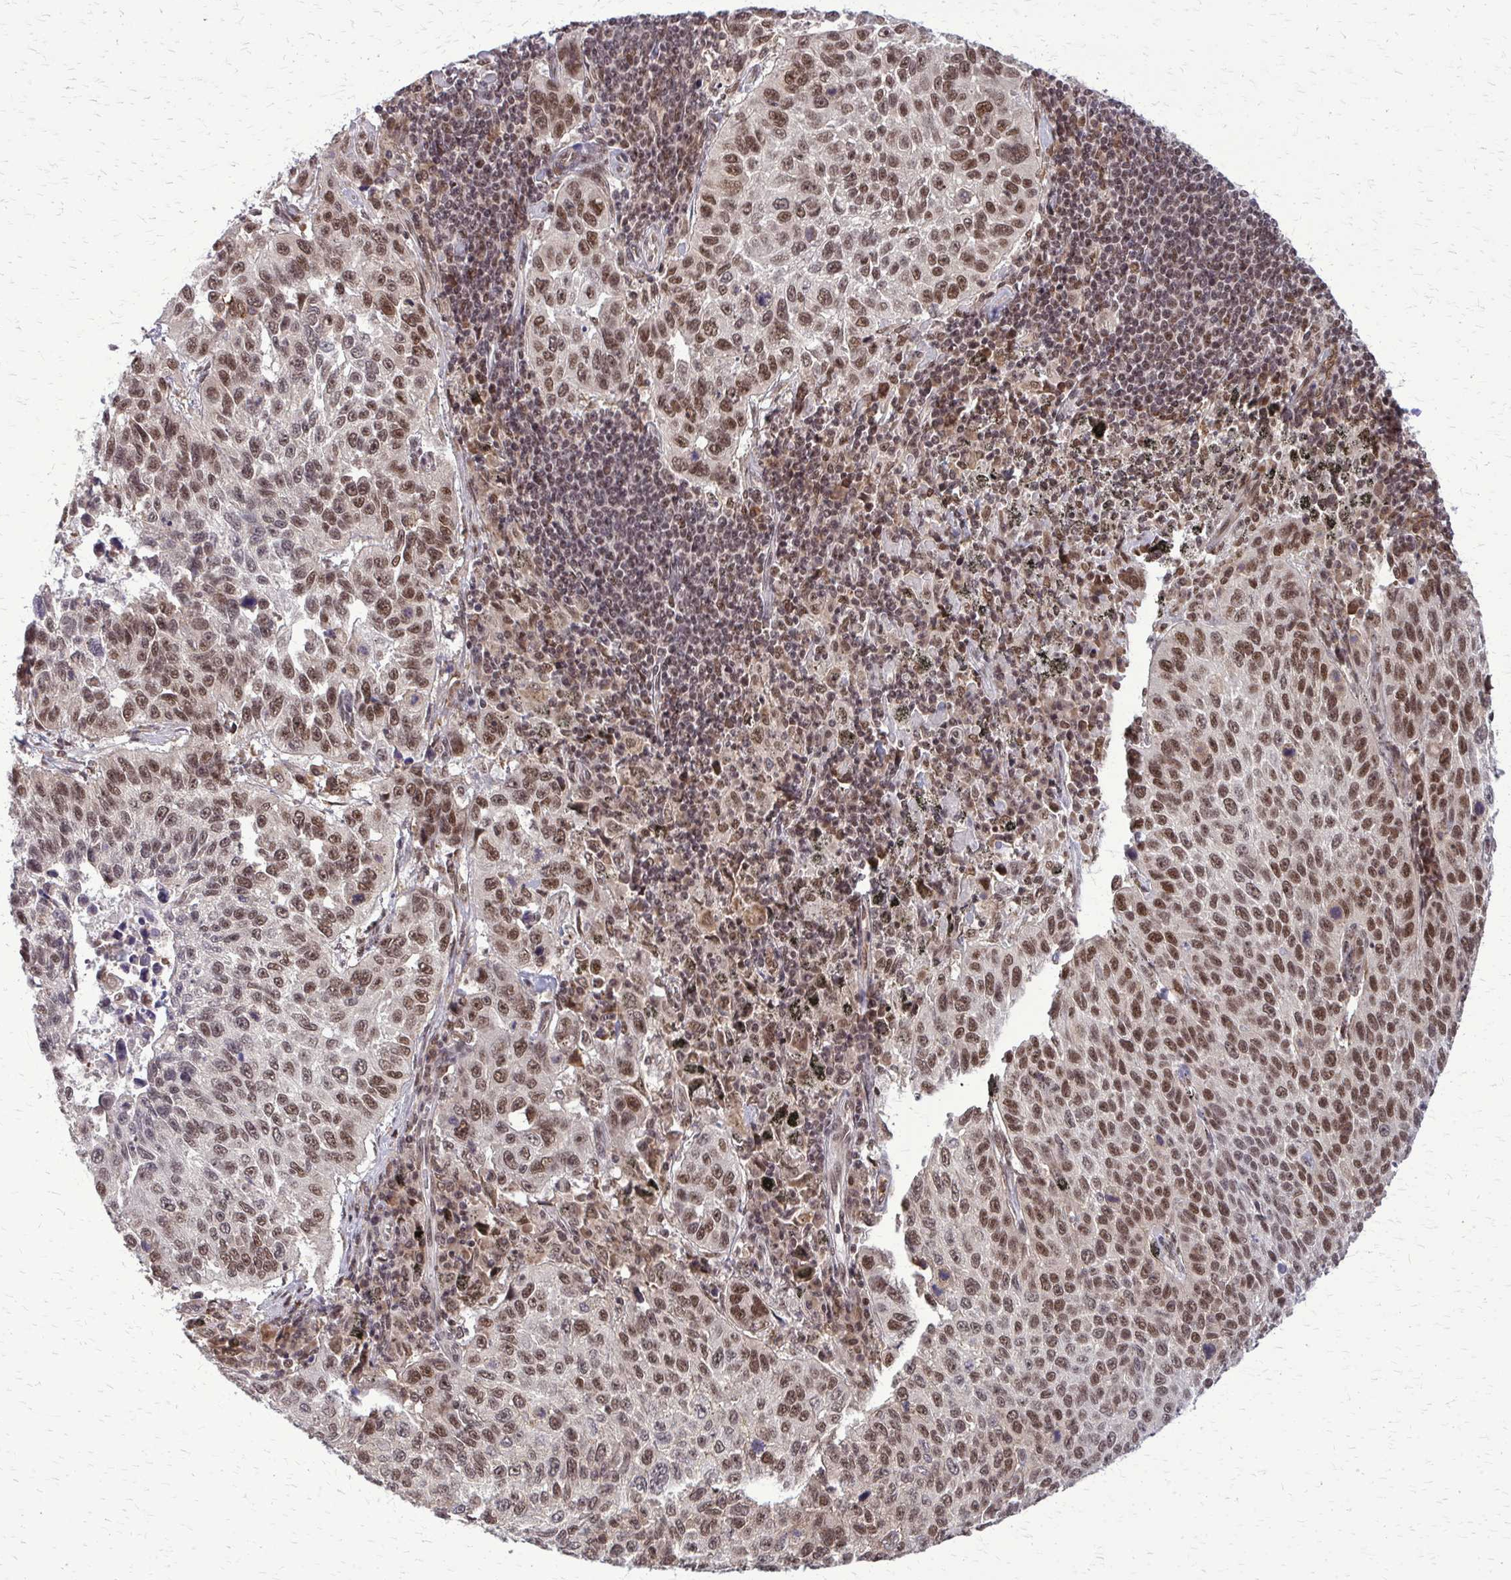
{"staining": {"intensity": "moderate", "quantity": "25%-75%", "location": "nuclear"}, "tissue": "lung cancer", "cell_type": "Tumor cells", "image_type": "cancer", "snomed": [{"axis": "morphology", "description": "Squamous cell carcinoma, NOS"}, {"axis": "topography", "description": "Lung"}], "caption": "Immunohistochemistry histopathology image of lung squamous cell carcinoma stained for a protein (brown), which demonstrates medium levels of moderate nuclear positivity in about 25%-75% of tumor cells.", "gene": "HDAC3", "patient": {"sex": "male", "age": 62}}